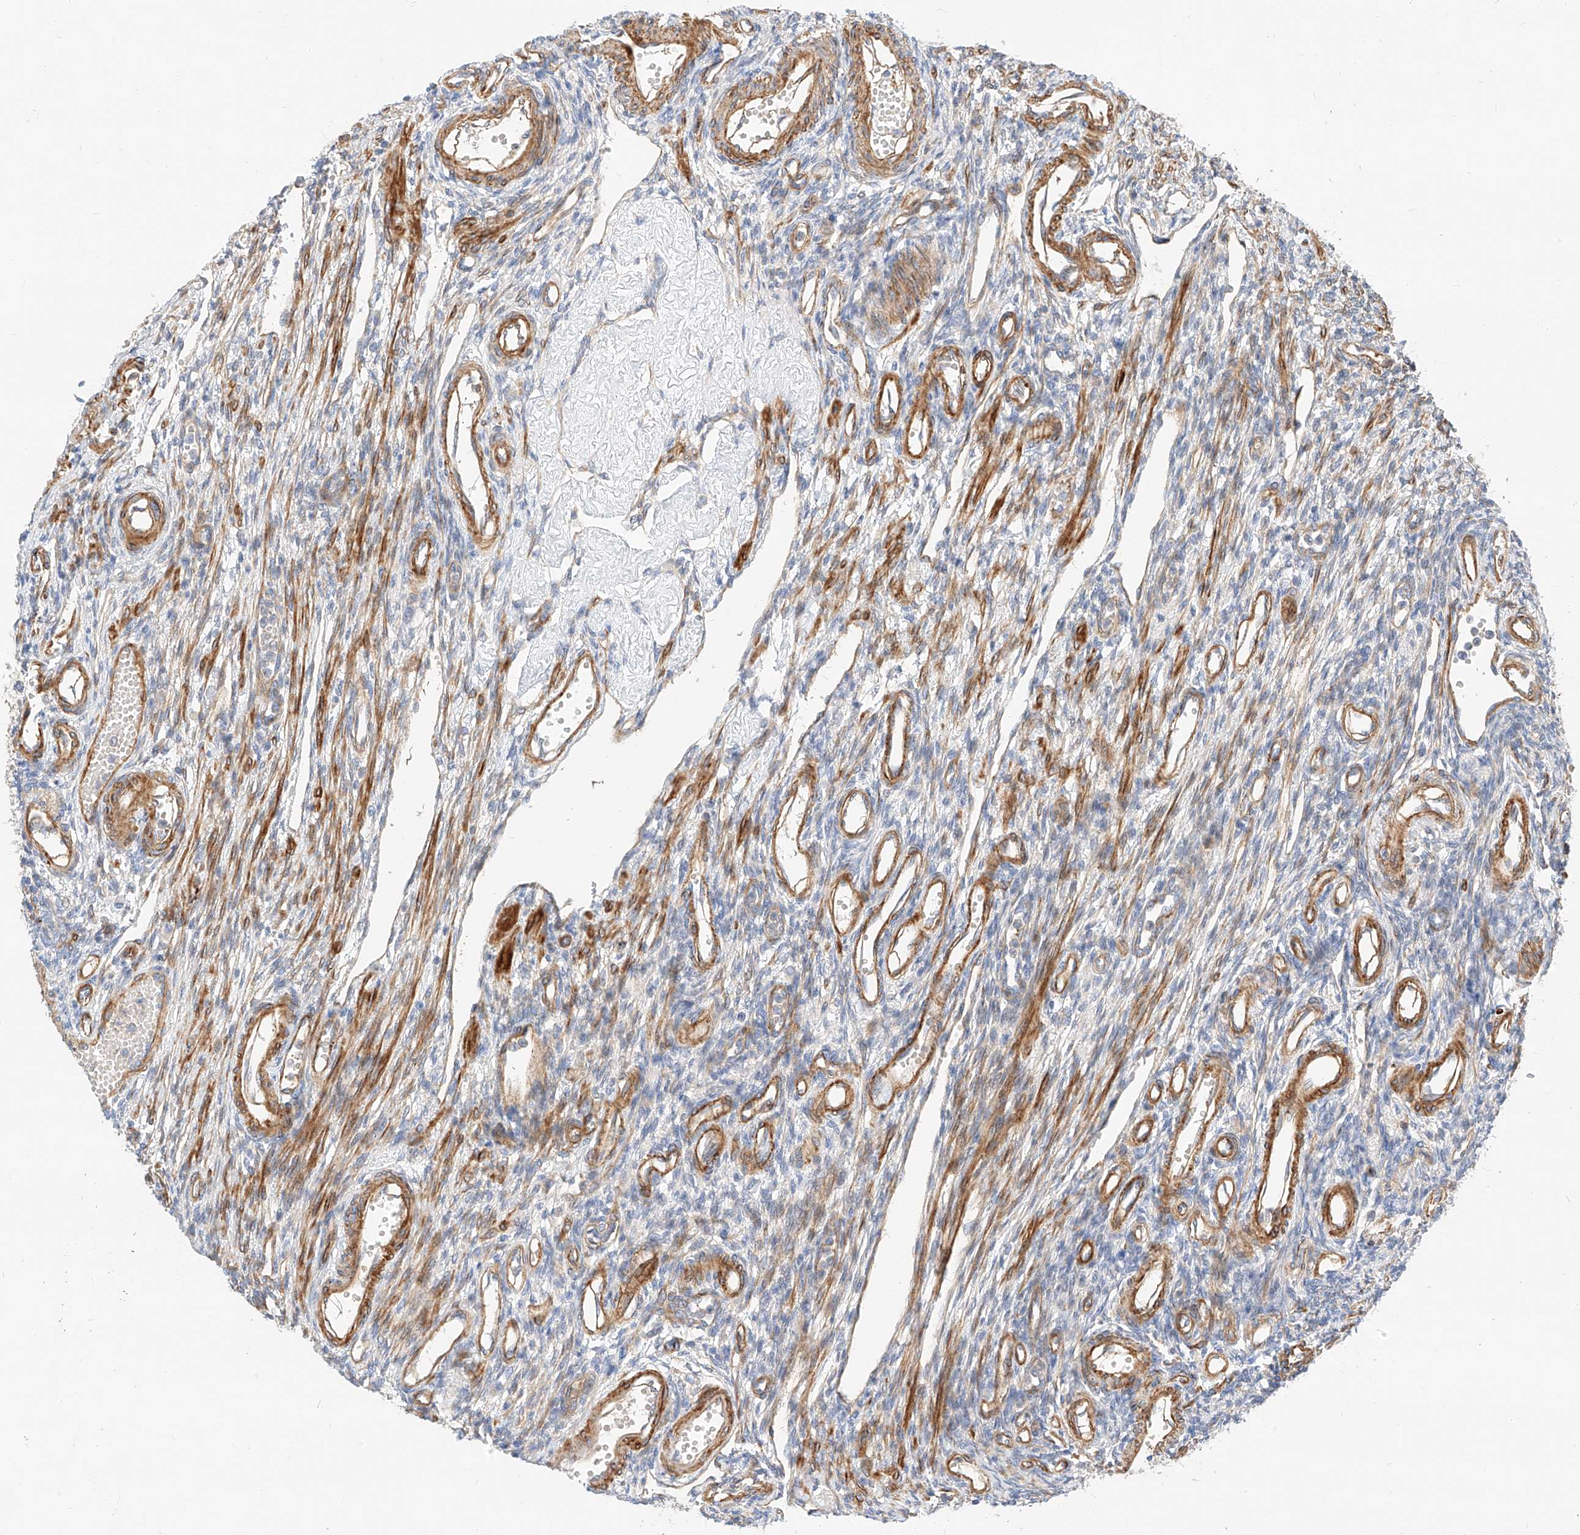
{"staining": {"intensity": "negative", "quantity": "none", "location": "none"}, "tissue": "ovary", "cell_type": "Ovarian stroma cells", "image_type": "normal", "snomed": [{"axis": "morphology", "description": "Normal tissue, NOS"}, {"axis": "morphology", "description": "Cyst, NOS"}, {"axis": "topography", "description": "Ovary"}], "caption": "Image shows no significant protein positivity in ovarian stroma cells of unremarkable ovary. Brightfield microscopy of IHC stained with DAB (3,3'-diaminobenzidine) (brown) and hematoxylin (blue), captured at high magnification.", "gene": "KCNH5", "patient": {"sex": "female", "age": 33}}